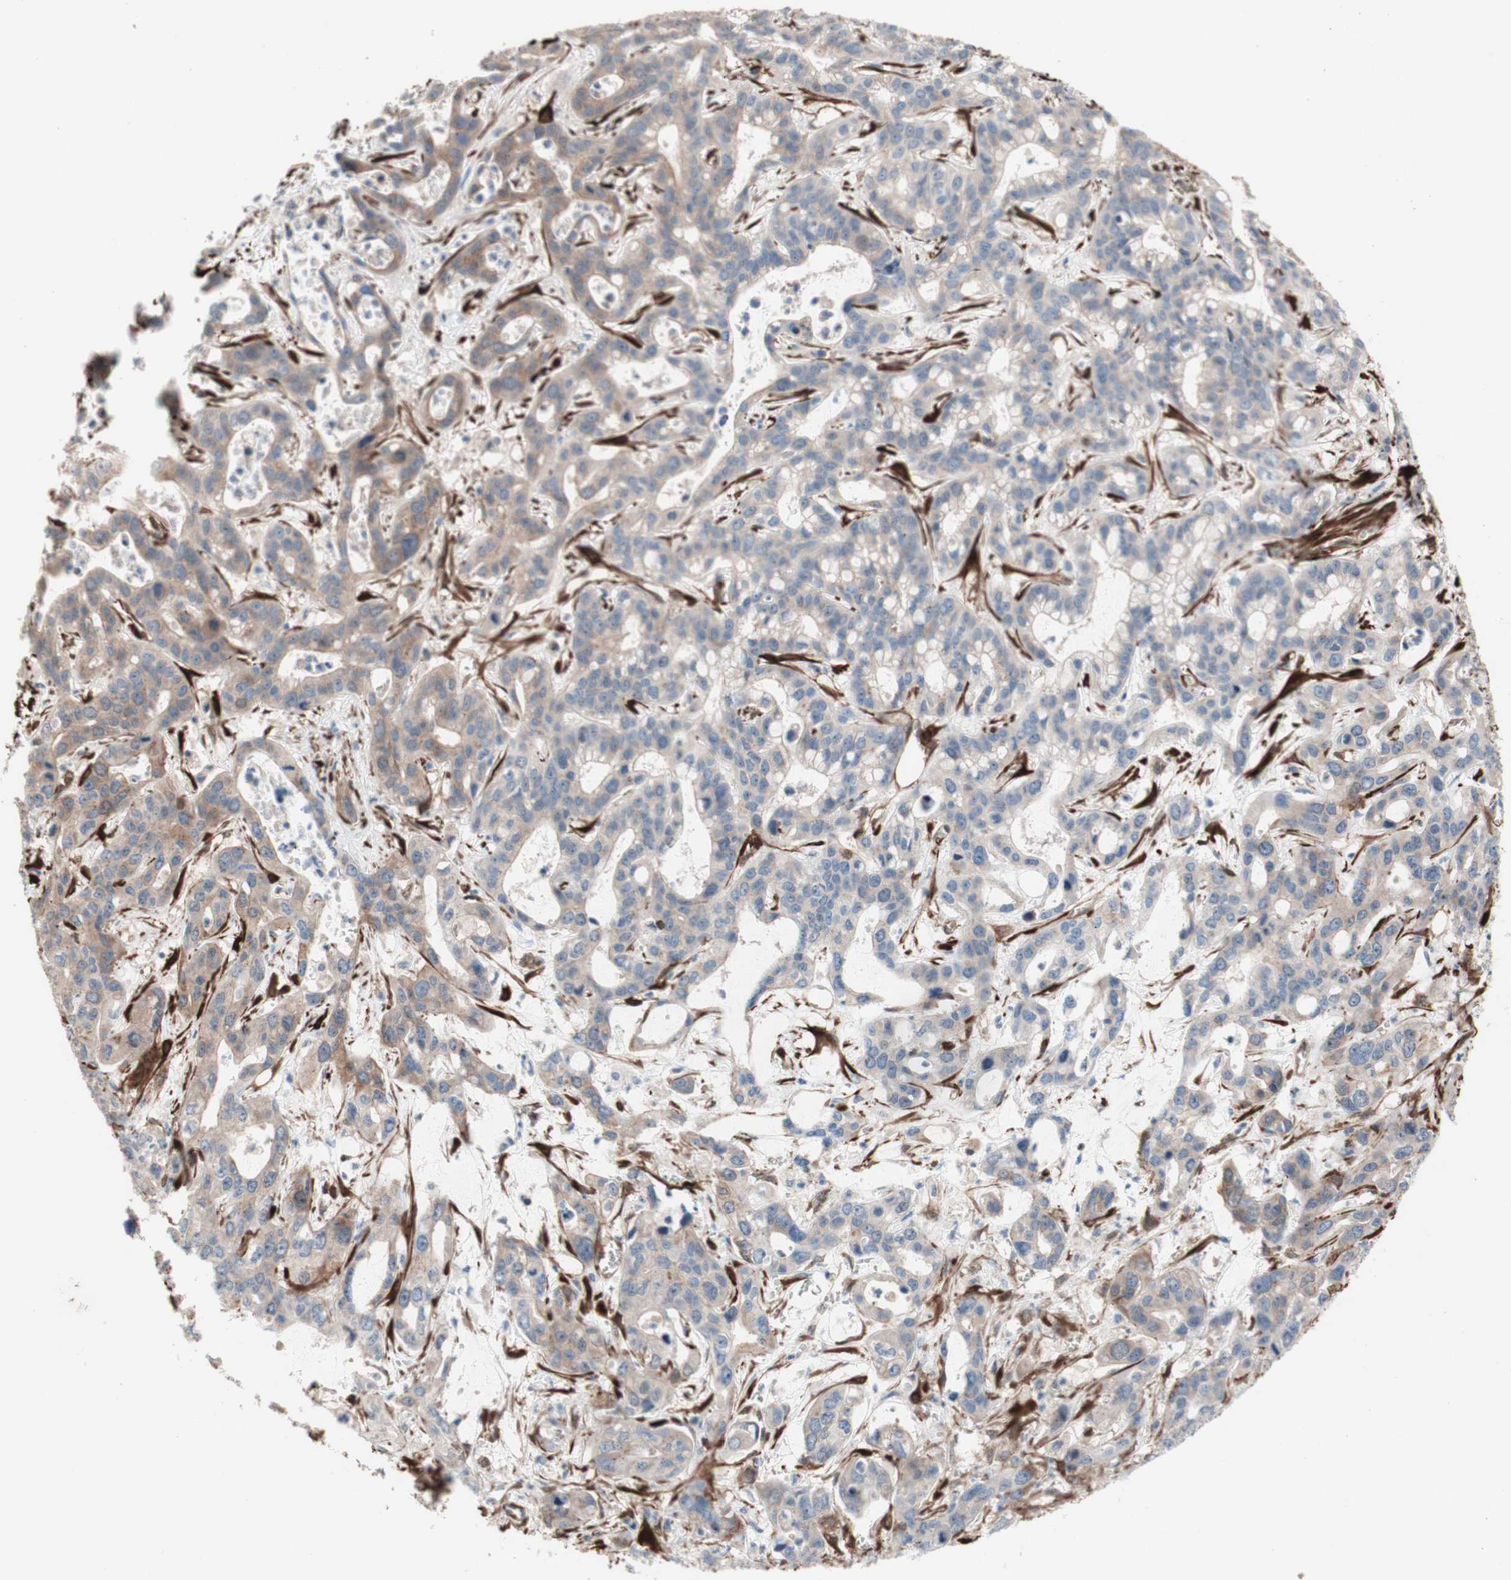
{"staining": {"intensity": "weak", "quantity": ">75%", "location": "cytoplasmic/membranous"}, "tissue": "liver cancer", "cell_type": "Tumor cells", "image_type": "cancer", "snomed": [{"axis": "morphology", "description": "Cholangiocarcinoma"}, {"axis": "topography", "description": "Liver"}], "caption": "Liver cholangiocarcinoma stained with DAB immunohistochemistry (IHC) exhibits low levels of weak cytoplasmic/membranous expression in about >75% of tumor cells.", "gene": "CNN3", "patient": {"sex": "female", "age": 65}}